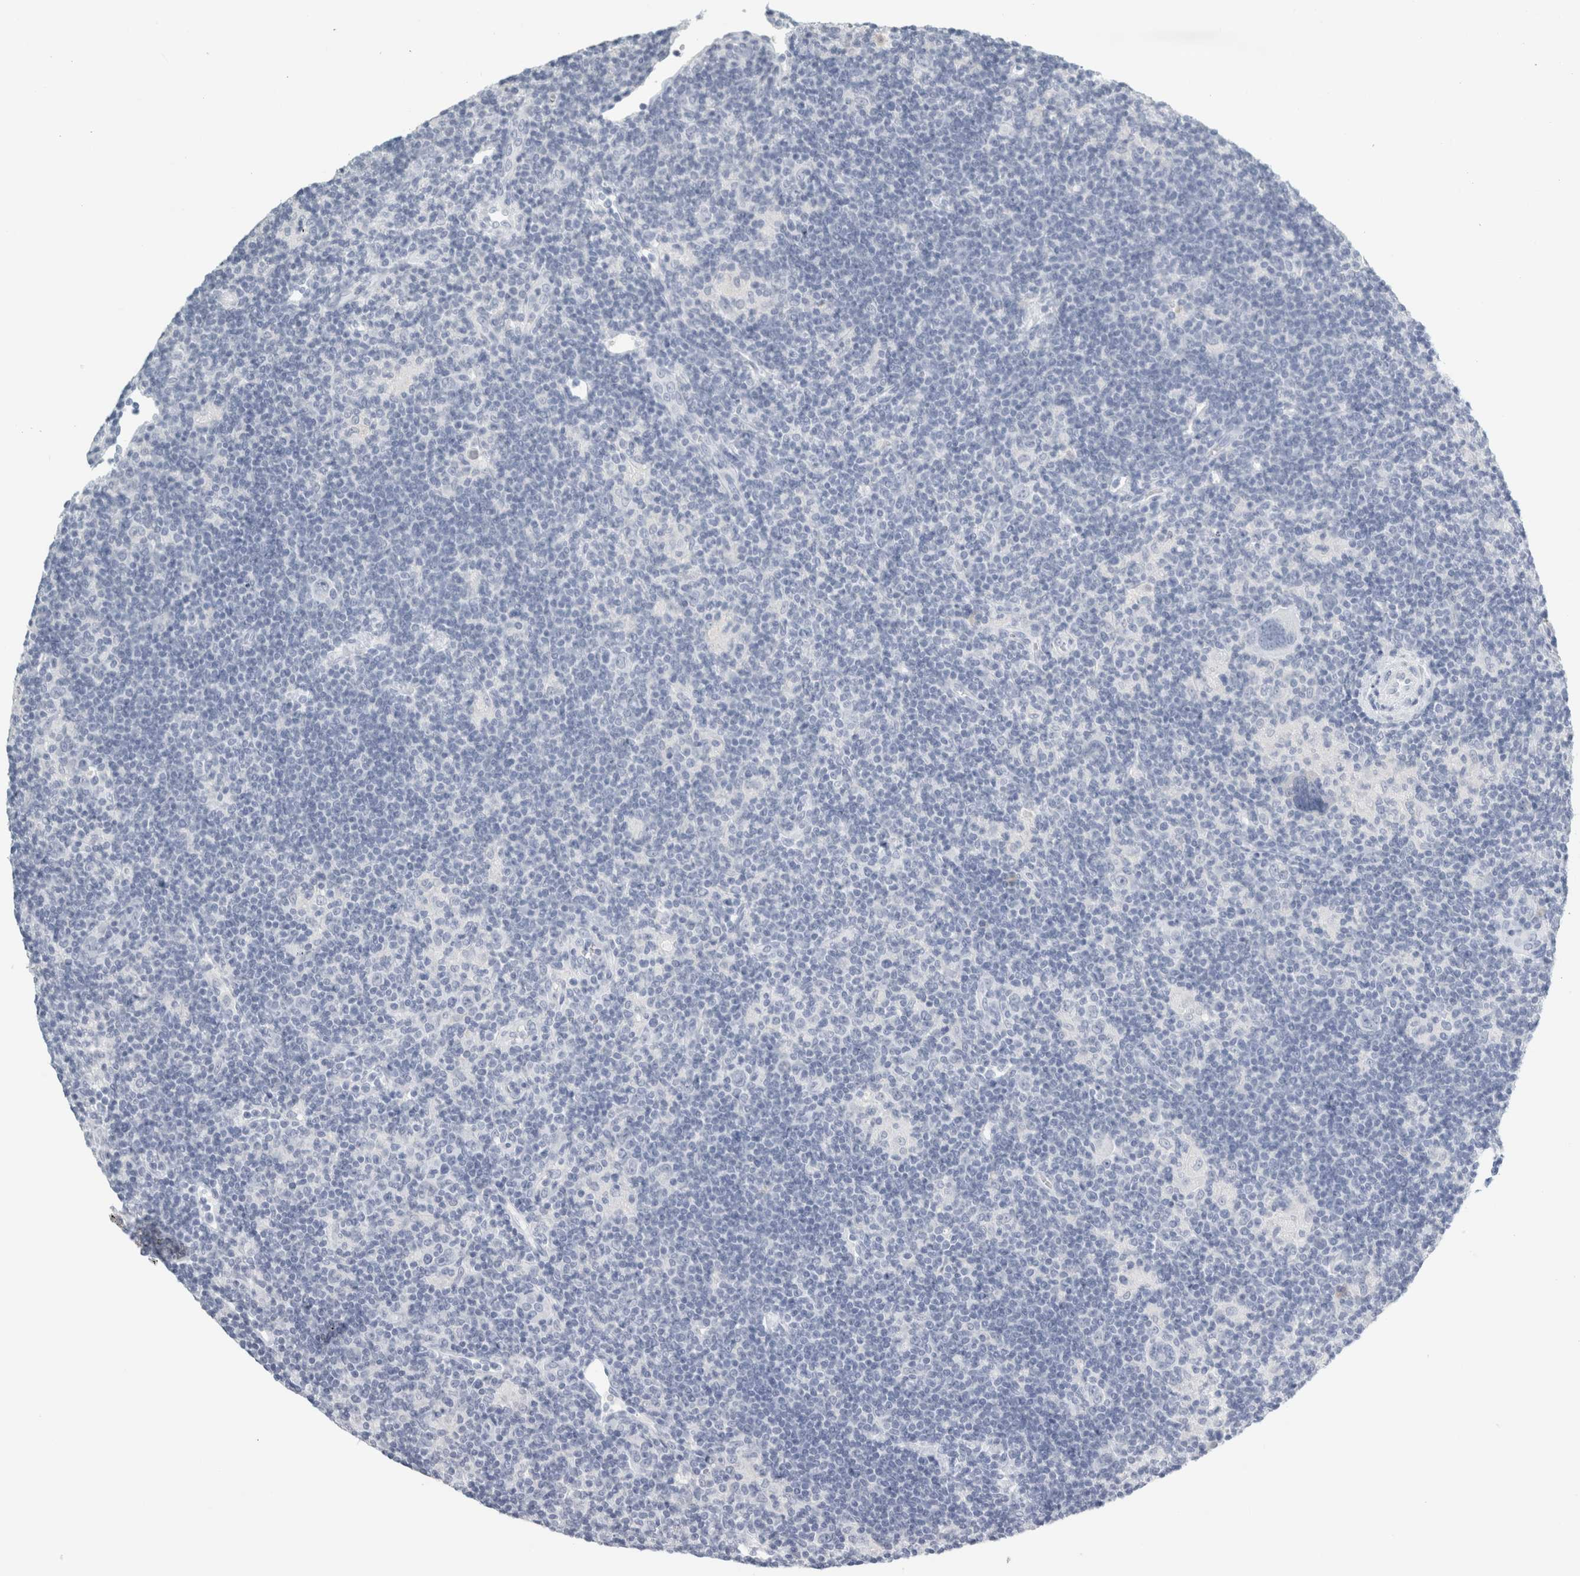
{"staining": {"intensity": "negative", "quantity": "none", "location": "none"}, "tissue": "lymphoma", "cell_type": "Tumor cells", "image_type": "cancer", "snomed": [{"axis": "morphology", "description": "Hodgkin's disease, NOS"}, {"axis": "topography", "description": "Lymph node"}], "caption": "Immunohistochemistry of human Hodgkin's disease displays no expression in tumor cells.", "gene": "TSPAN8", "patient": {"sex": "female", "age": 57}}